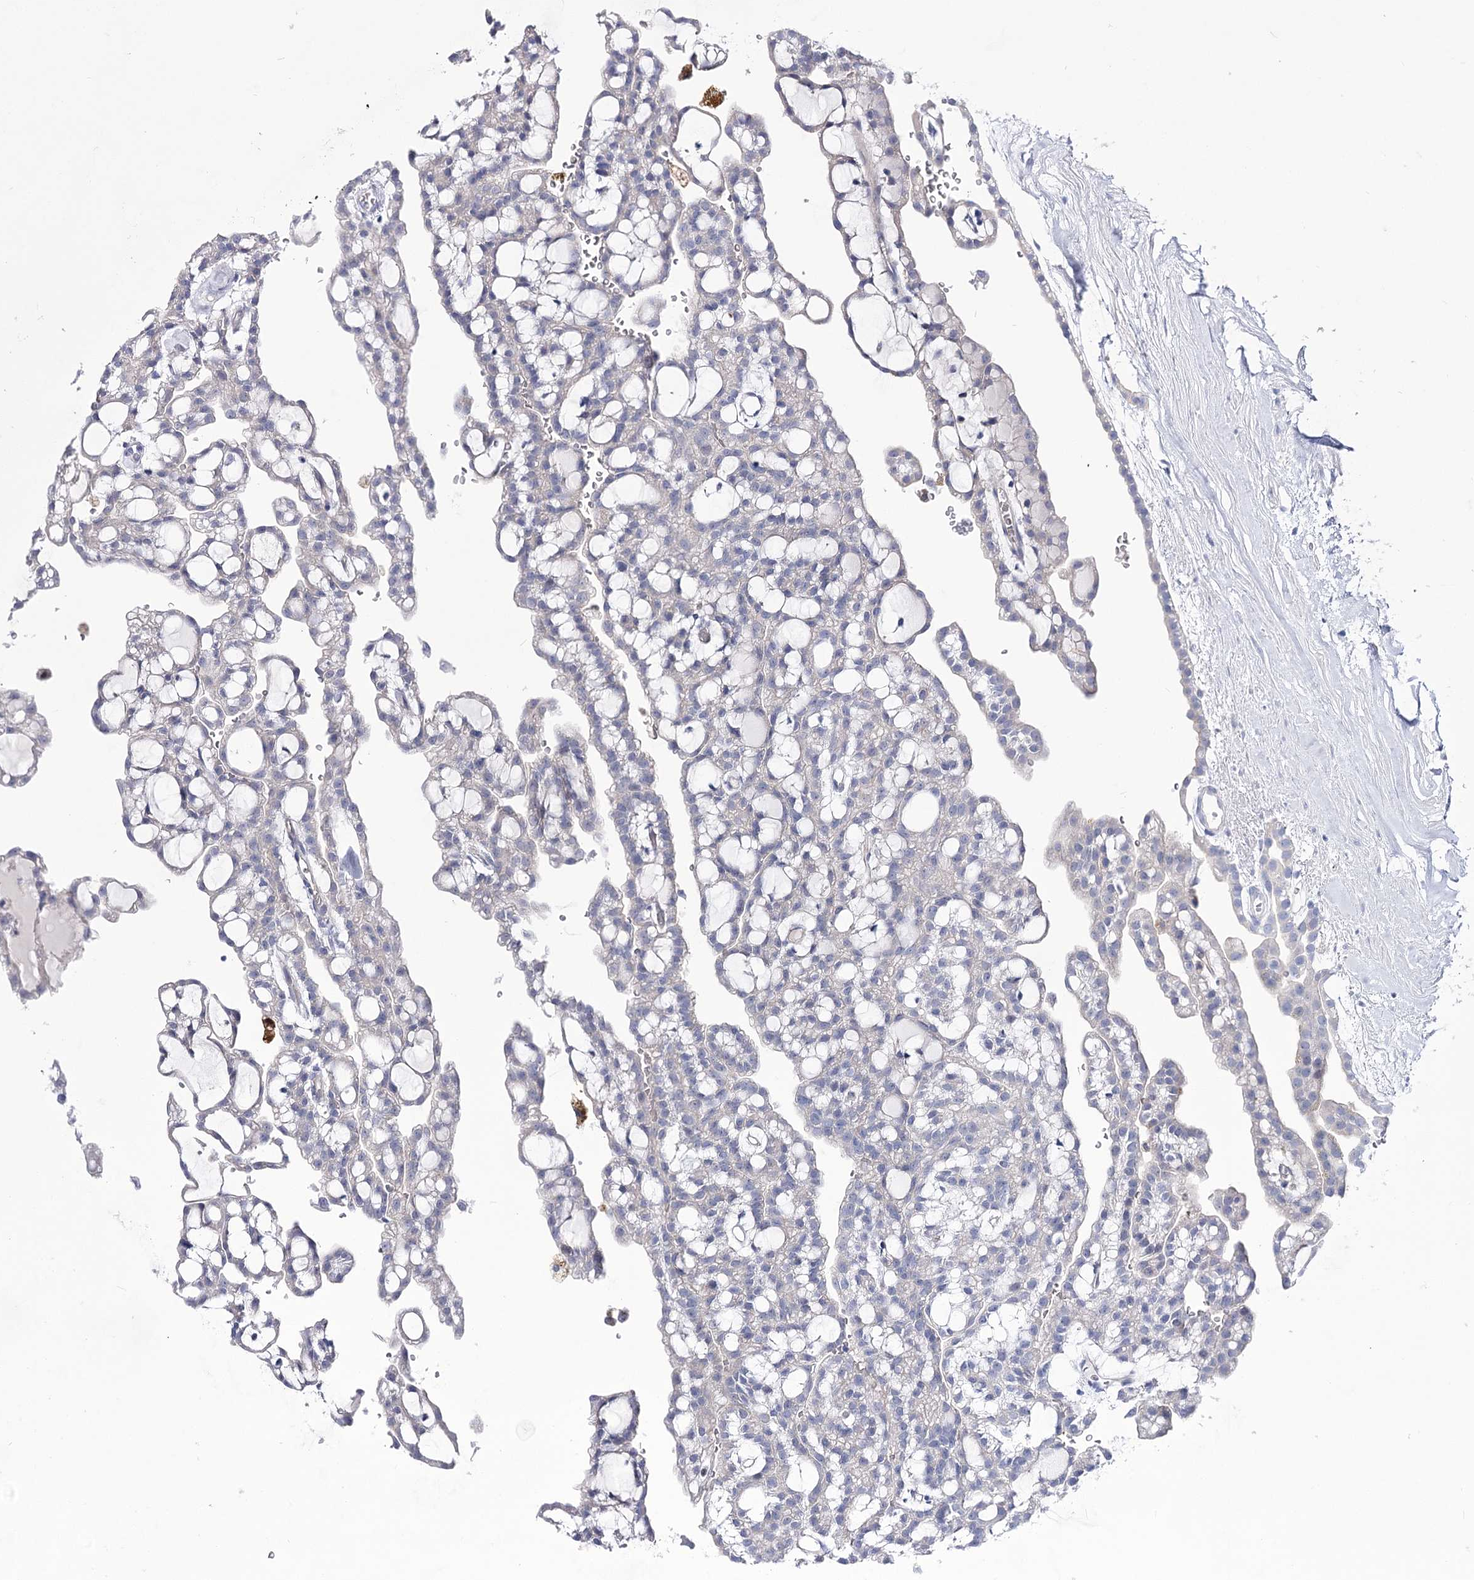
{"staining": {"intensity": "negative", "quantity": "none", "location": "none"}, "tissue": "renal cancer", "cell_type": "Tumor cells", "image_type": "cancer", "snomed": [{"axis": "morphology", "description": "Adenocarcinoma, NOS"}, {"axis": "topography", "description": "Kidney"}], "caption": "This is an immunohistochemistry (IHC) image of adenocarcinoma (renal). There is no positivity in tumor cells.", "gene": "NRAP", "patient": {"sex": "male", "age": 63}}